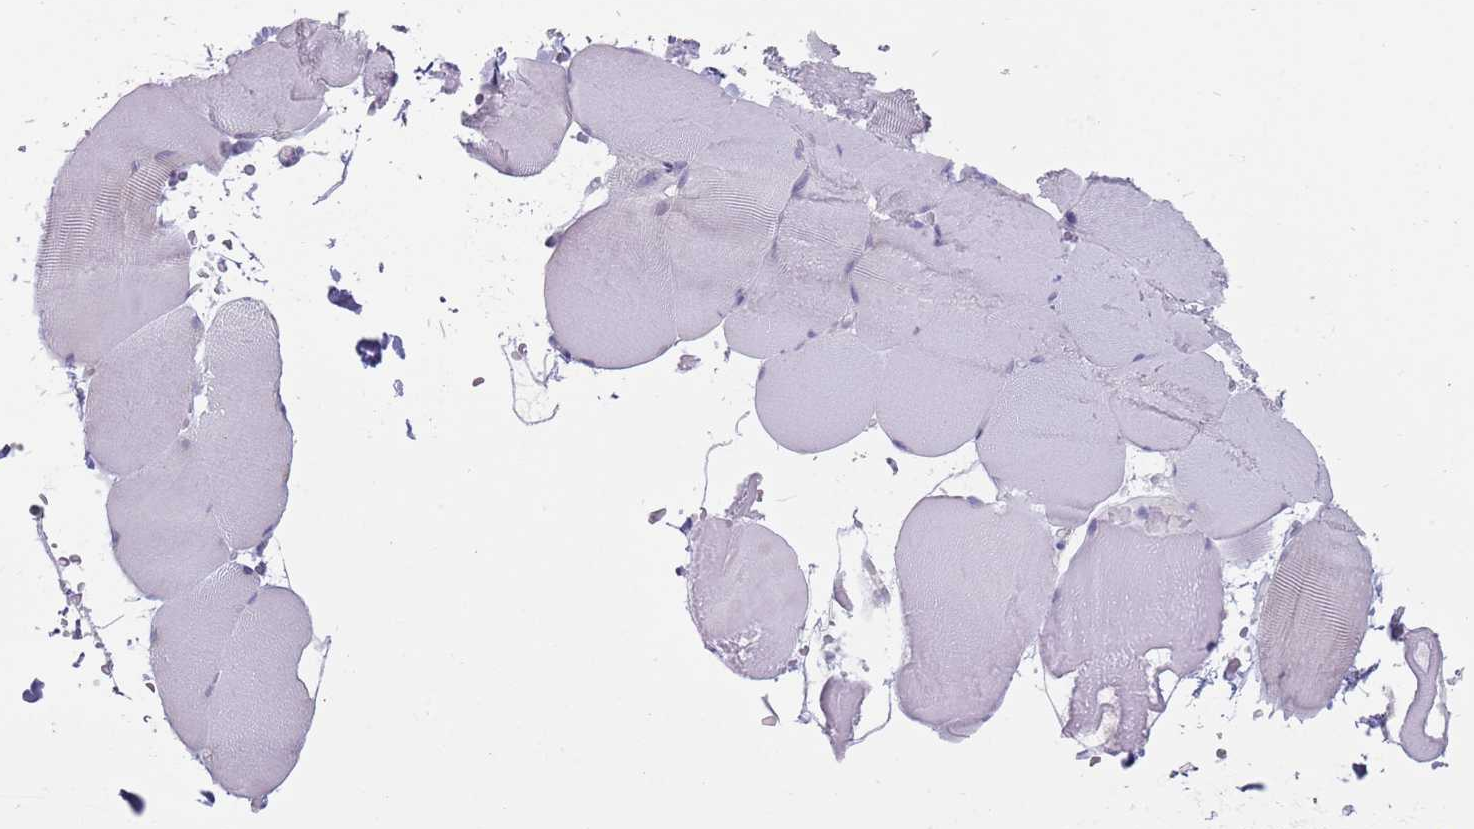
{"staining": {"intensity": "negative", "quantity": "none", "location": "none"}, "tissue": "skeletal muscle", "cell_type": "Myocytes", "image_type": "normal", "snomed": [{"axis": "morphology", "description": "Normal tissue, NOS"}, {"axis": "topography", "description": "Skeletal muscle"}, {"axis": "topography", "description": "Head-Neck"}], "caption": "Skeletal muscle stained for a protein using immunohistochemistry (IHC) reveals no staining myocytes.", "gene": "RPL17", "patient": {"sex": "male", "age": 66}}